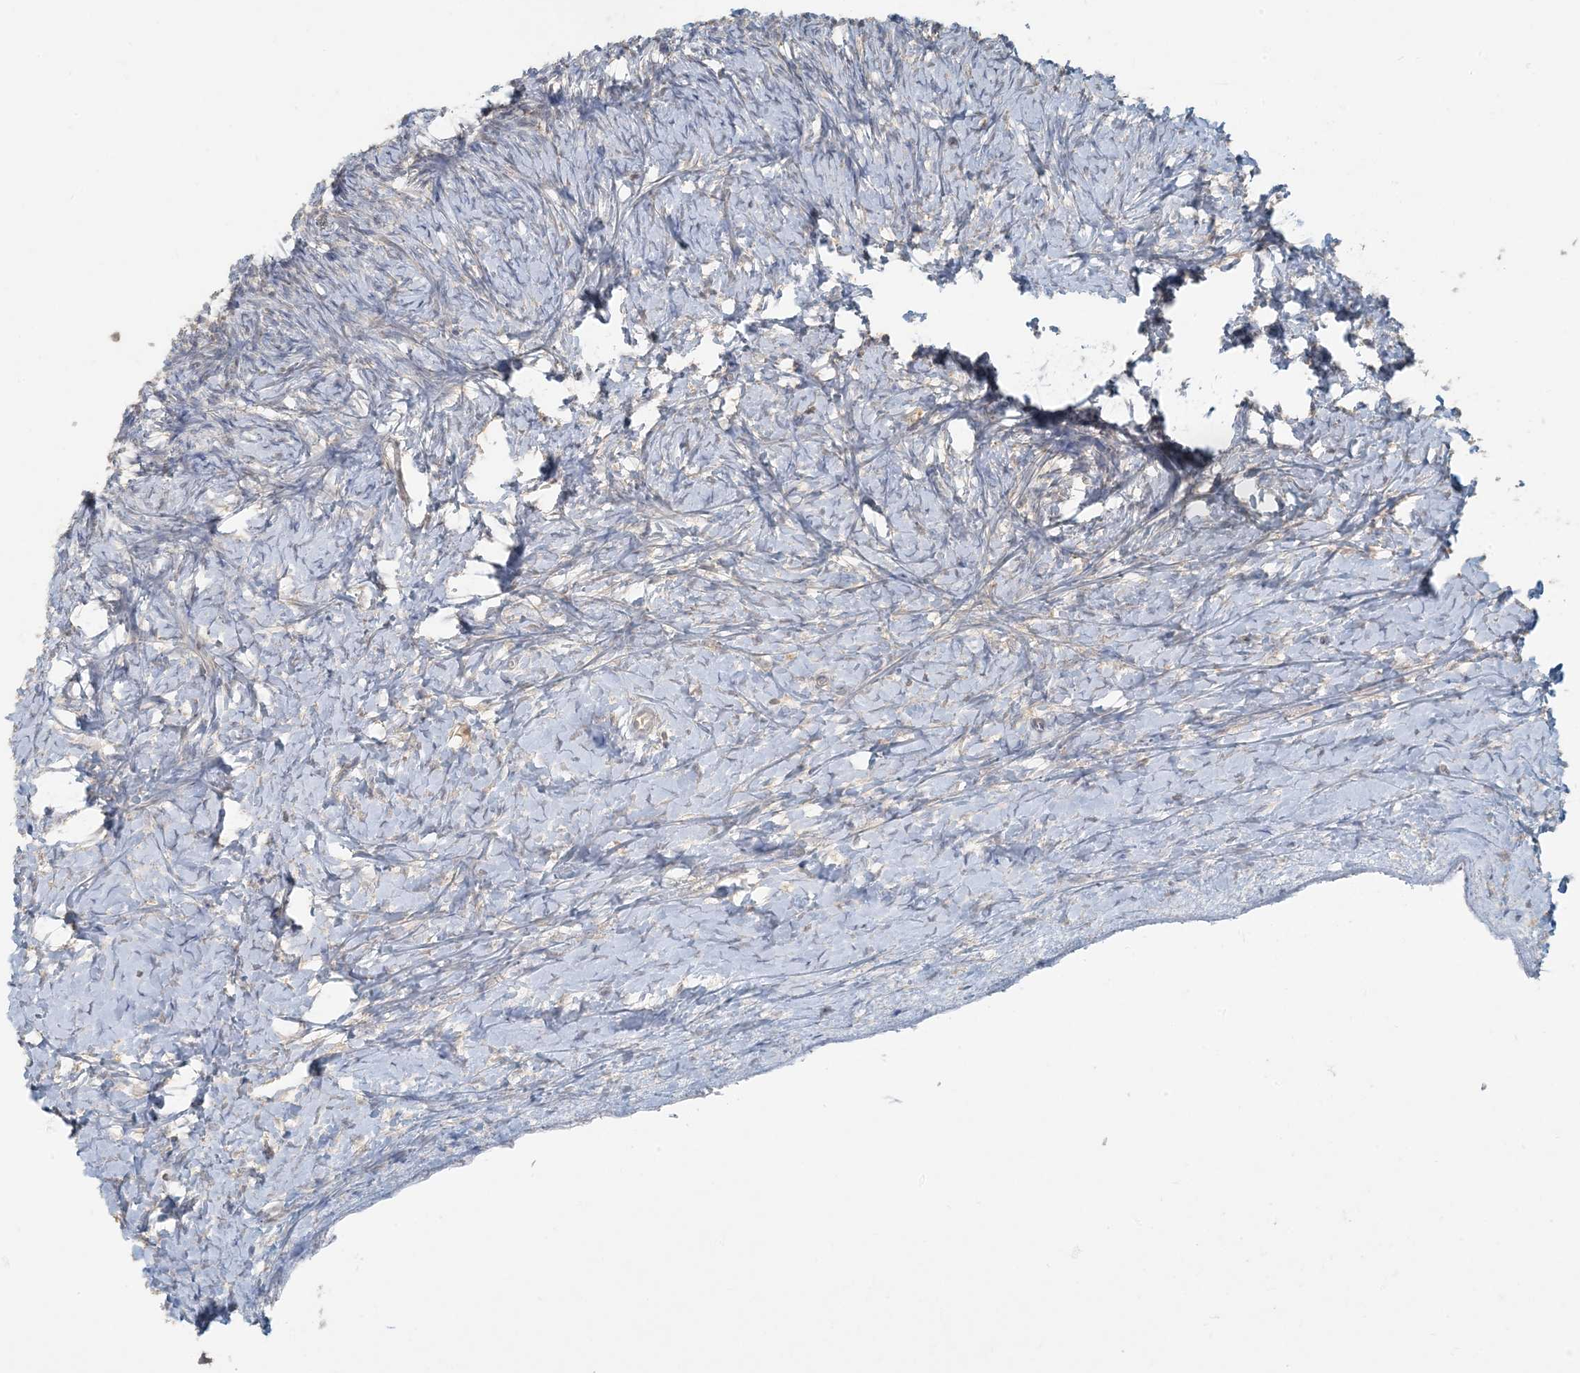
{"staining": {"intensity": "negative", "quantity": "none", "location": "none"}, "tissue": "ovary", "cell_type": "Ovarian stroma cells", "image_type": "normal", "snomed": [{"axis": "morphology", "description": "Normal tissue, NOS"}, {"axis": "morphology", "description": "Developmental malformation"}, {"axis": "topography", "description": "Ovary"}], "caption": "Immunohistochemistry (IHC) micrograph of normal human ovary stained for a protein (brown), which exhibits no staining in ovarian stroma cells.", "gene": "HACL1", "patient": {"sex": "female", "age": 39}}